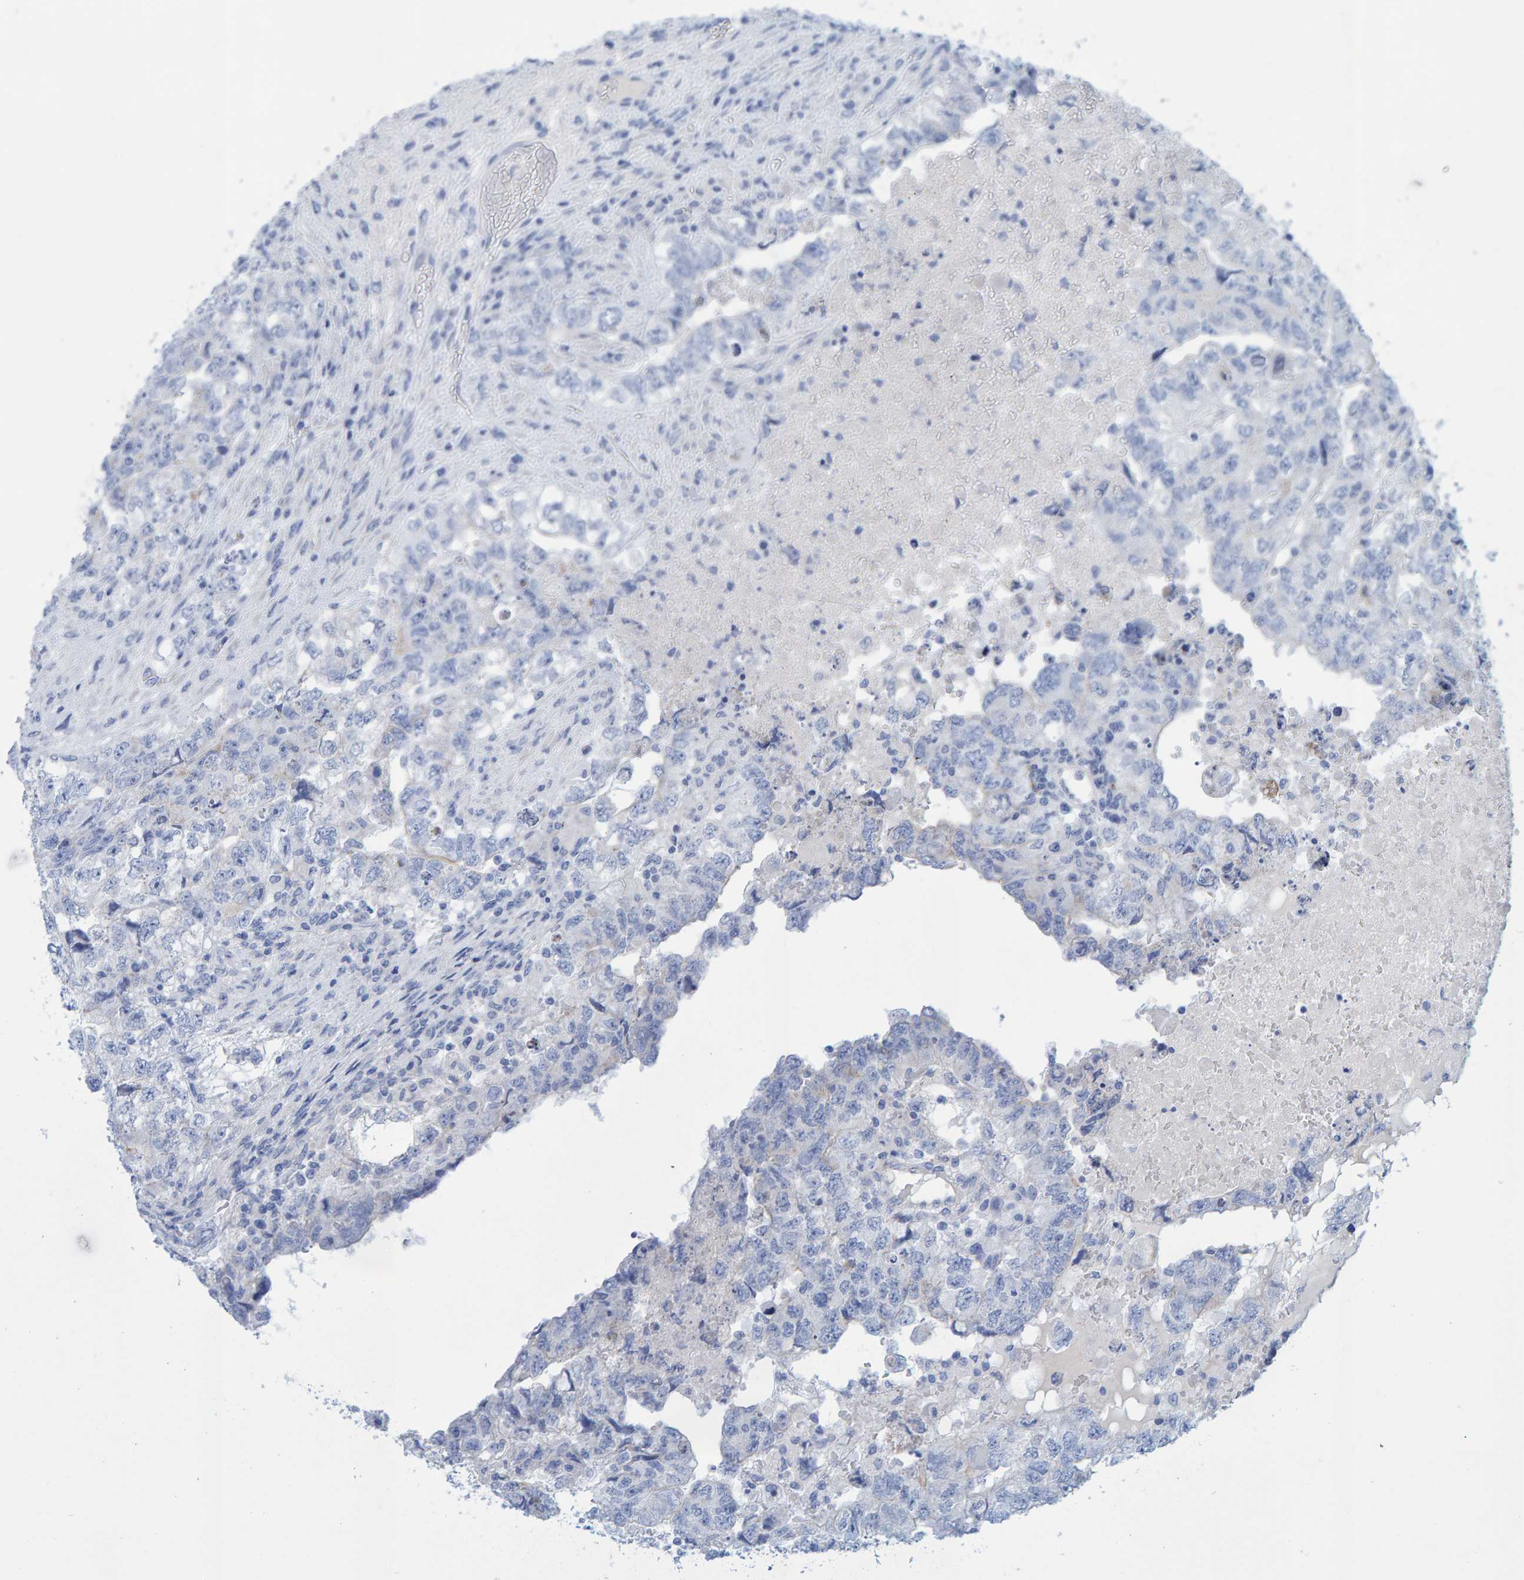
{"staining": {"intensity": "negative", "quantity": "none", "location": "none"}, "tissue": "testis cancer", "cell_type": "Tumor cells", "image_type": "cancer", "snomed": [{"axis": "morphology", "description": "Carcinoma, Embryonal, NOS"}, {"axis": "topography", "description": "Testis"}], "caption": "Micrograph shows no significant protein positivity in tumor cells of testis cancer (embryonal carcinoma).", "gene": "JAKMIP3", "patient": {"sex": "male", "age": 36}}